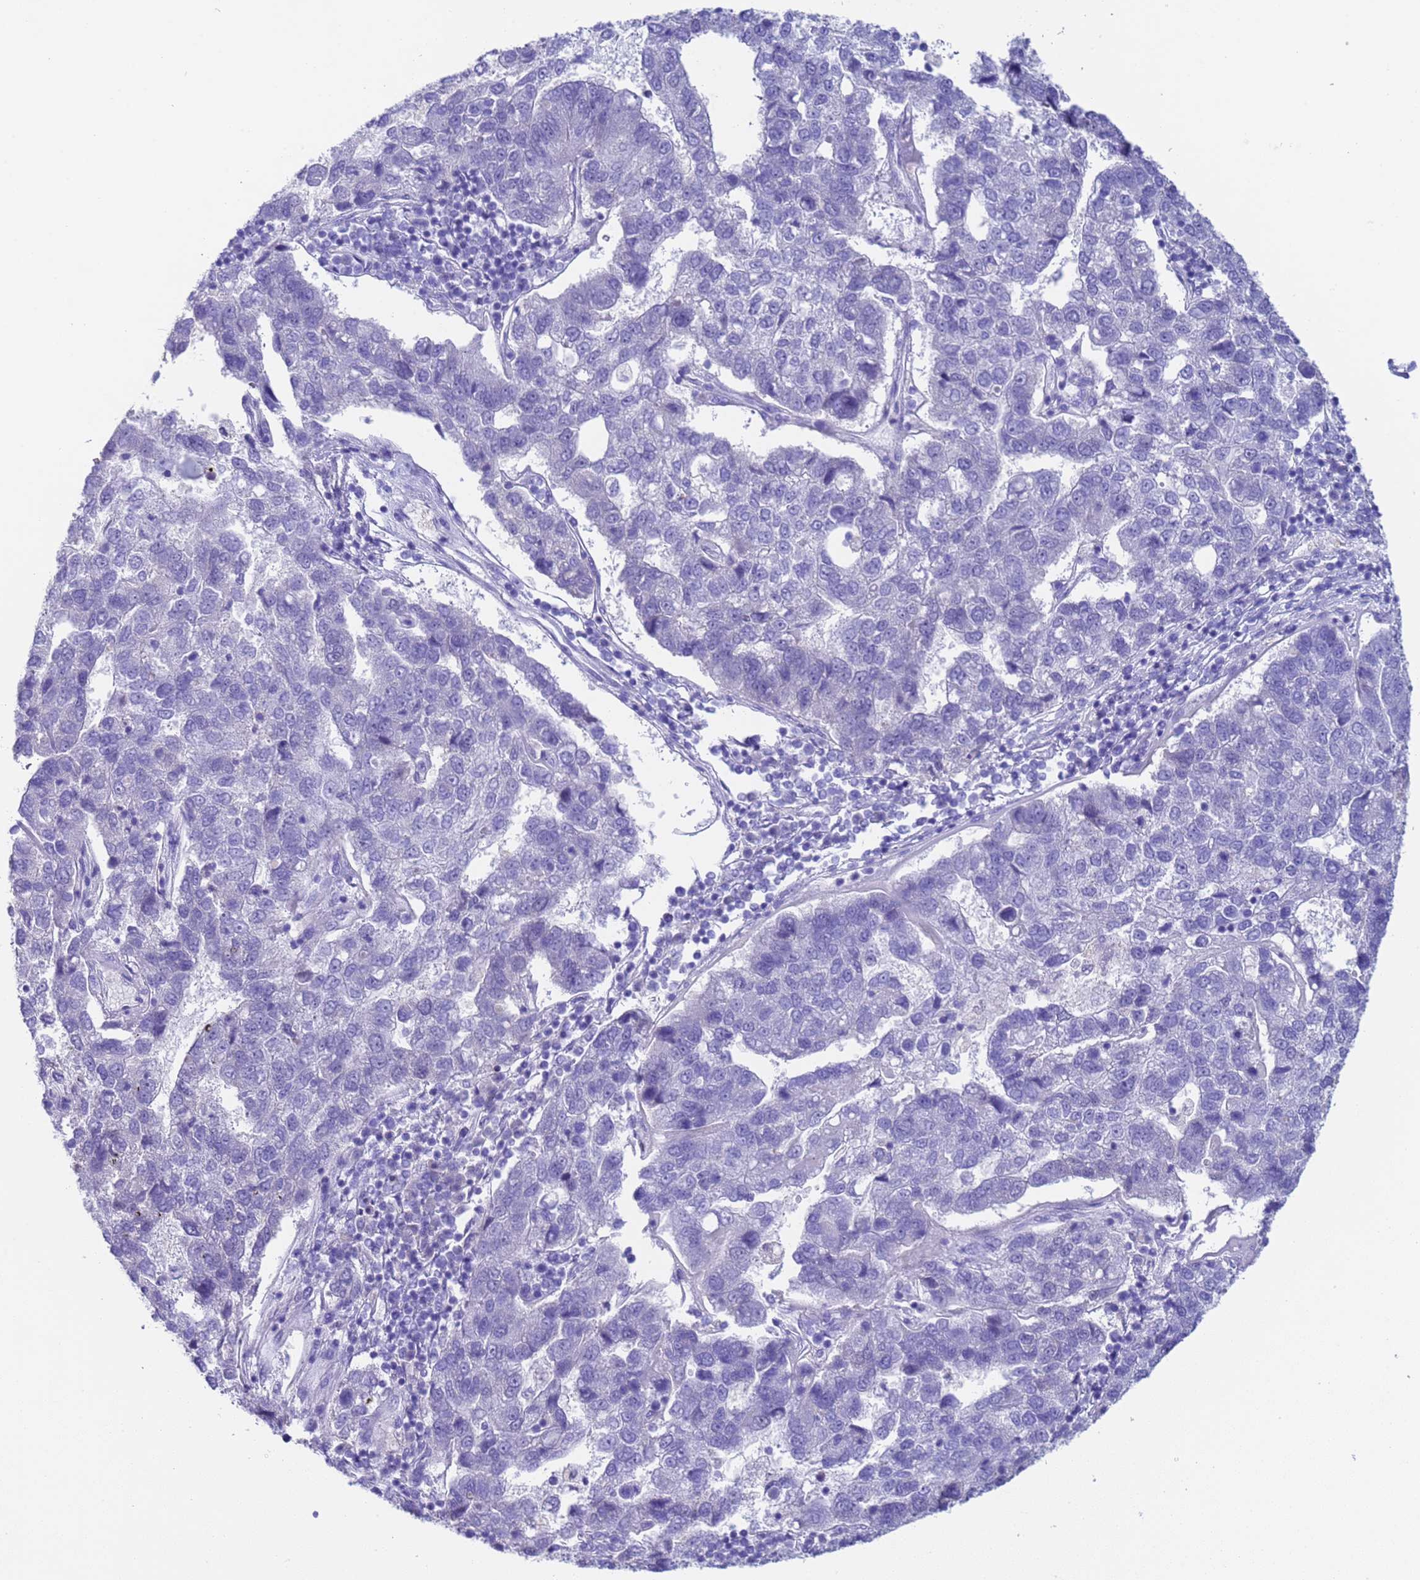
{"staining": {"intensity": "negative", "quantity": "none", "location": "none"}, "tissue": "pancreatic cancer", "cell_type": "Tumor cells", "image_type": "cancer", "snomed": [{"axis": "morphology", "description": "Adenocarcinoma, NOS"}, {"axis": "topography", "description": "Pancreas"}], "caption": "IHC micrograph of pancreatic cancer (adenocarcinoma) stained for a protein (brown), which shows no positivity in tumor cells. The staining was performed using DAB to visualize the protein expression in brown, while the nuclei were stained in blue with hematoxylin (Magnification: 20x).", "gene": "CKM", "patient": {"sex": "female", "age": 61}}